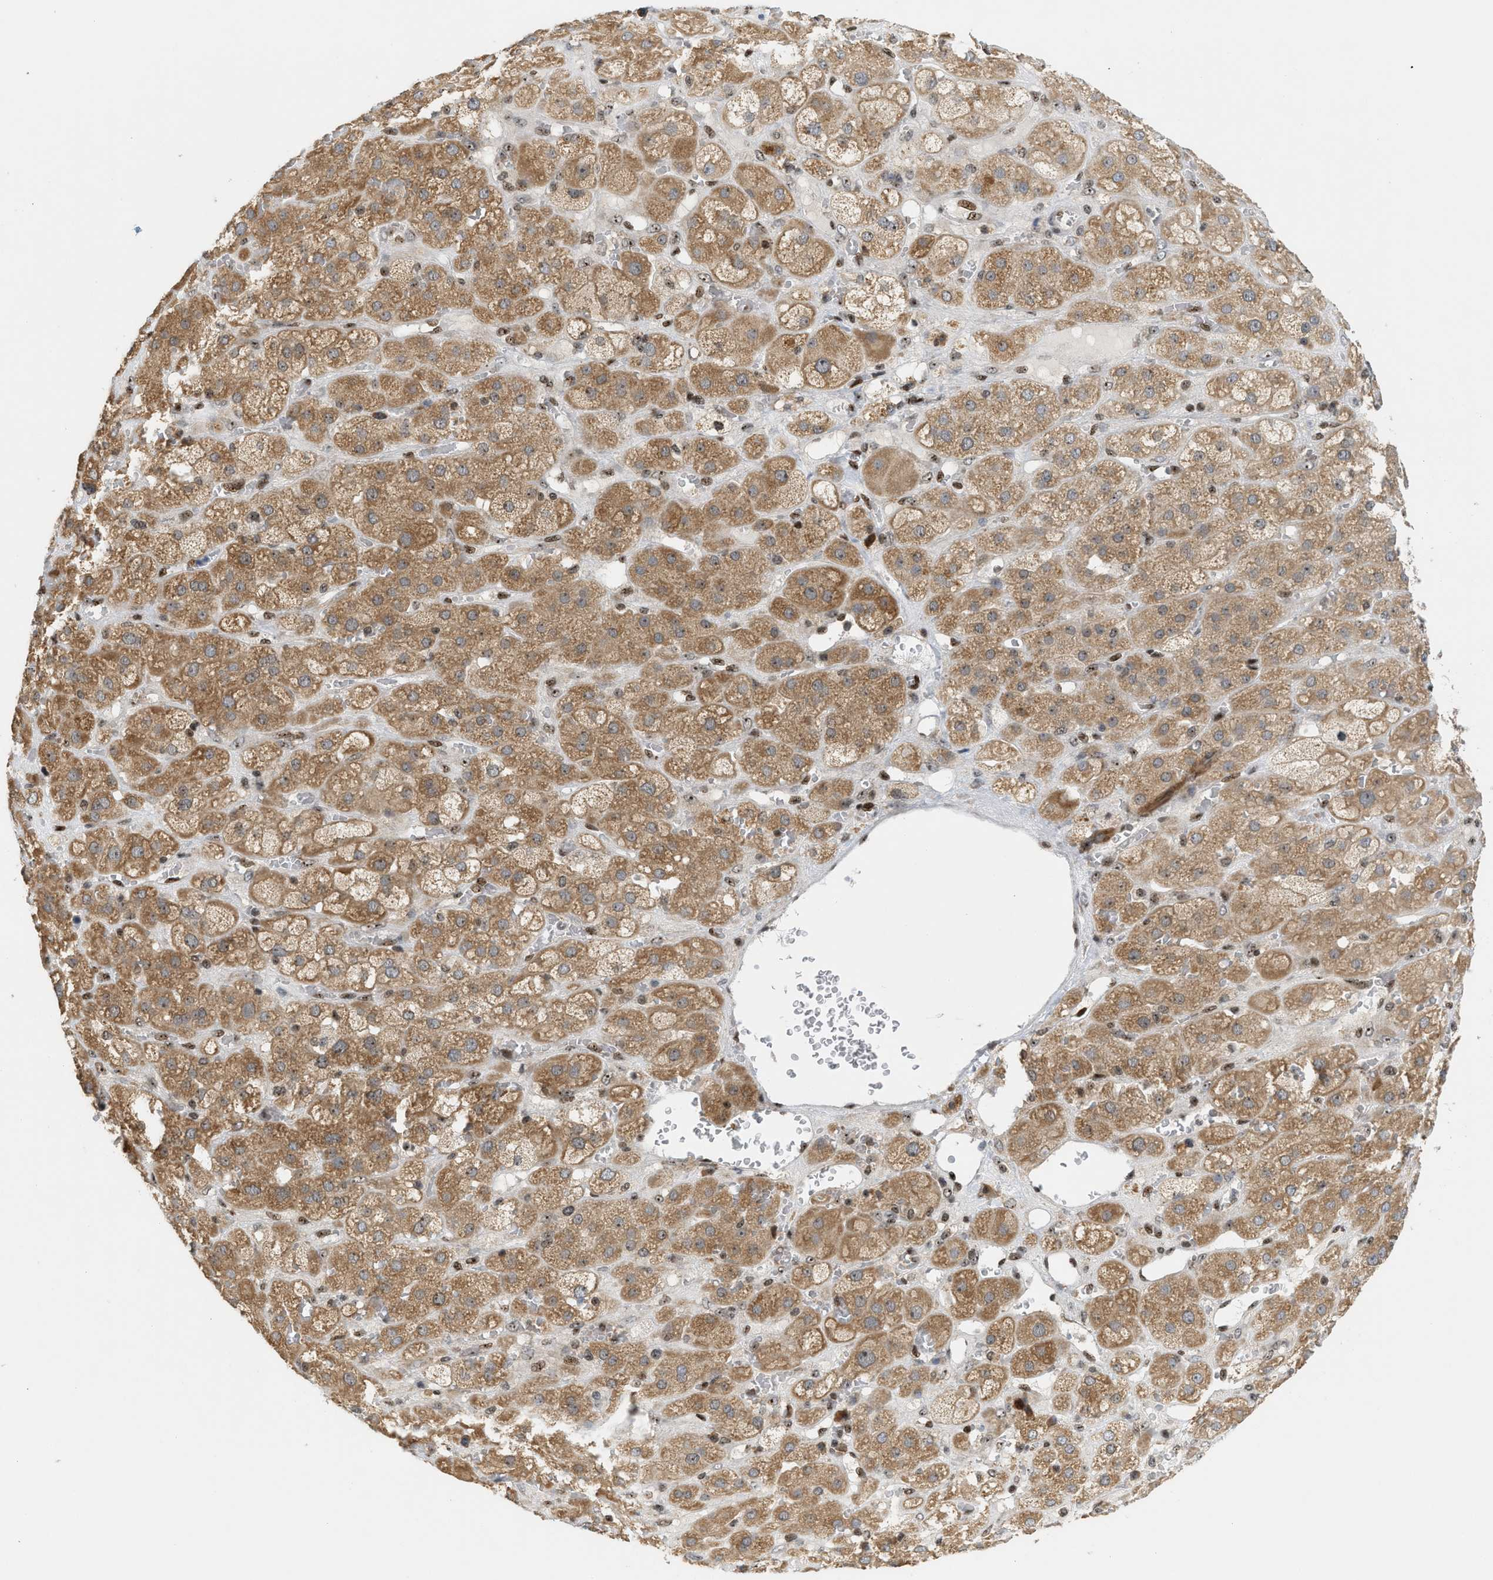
{"staining": {"intensity": "moderate", "quantity": ">75%", "location": "cytoplasmic/membranous,nuclear"}, "tissue": "adrenal gland", "cell_type": "Glandular cells", "image_type": "normal", "snomed": [{"axis": "morphology", "description": "Normal tissue, NOS"}, {"axis": "topography", "description": "Adrenal gland"}], "caption": "Immunohistochemical staining of benign adrenal gland reveals >75% levels of moderate cytoplasmic/membranous,nuclear protein positivity in about >75% of glandular cells. (DAB (3,3'-diaminobenzidine) = brown stain, brightfield microscopy at high magnification).", "gene": "ZNF22", "patient": {"sex": "female", "age": 47}}